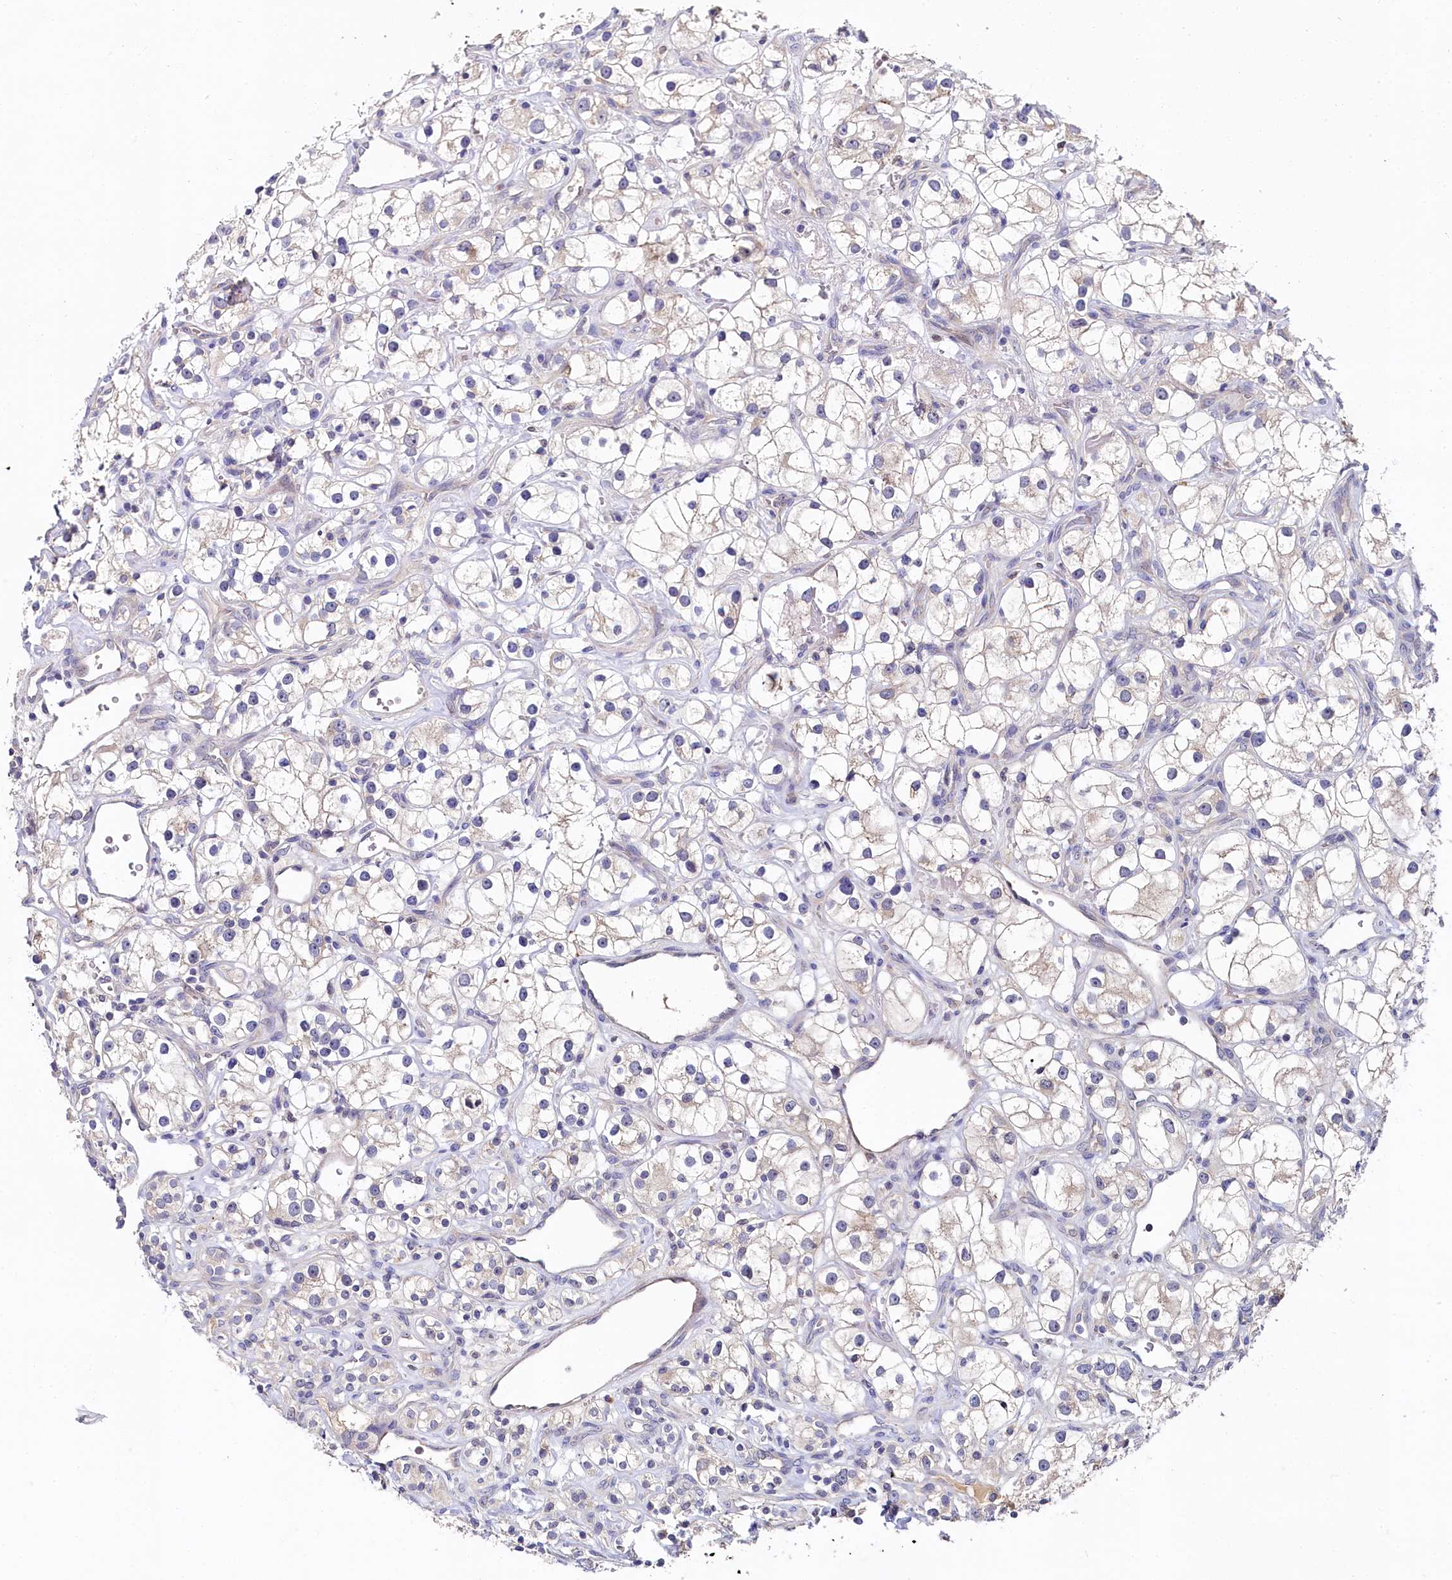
{"staining": {"intensity": "negative", "quantity": "none", "location": "none"}, "tissue": "renal cancer", "cell_type": "Tumor cells", "image_type": "cancer", "snomed": [{"axis": "morphology", "description": "Adenocarcinoma, NOS"}, {"axis": "topography", "description": "Kidney"}], "caption": "Immunohistochemistry of human renal cancer exhibits no expression in tumor cells. Brightfield microscopy of IHC stained with DAB (brown) and hematoxylin (blue), captured at high magnification.", "gene": "SPINK9", "patient": {"sex": "male", "age": 77}}